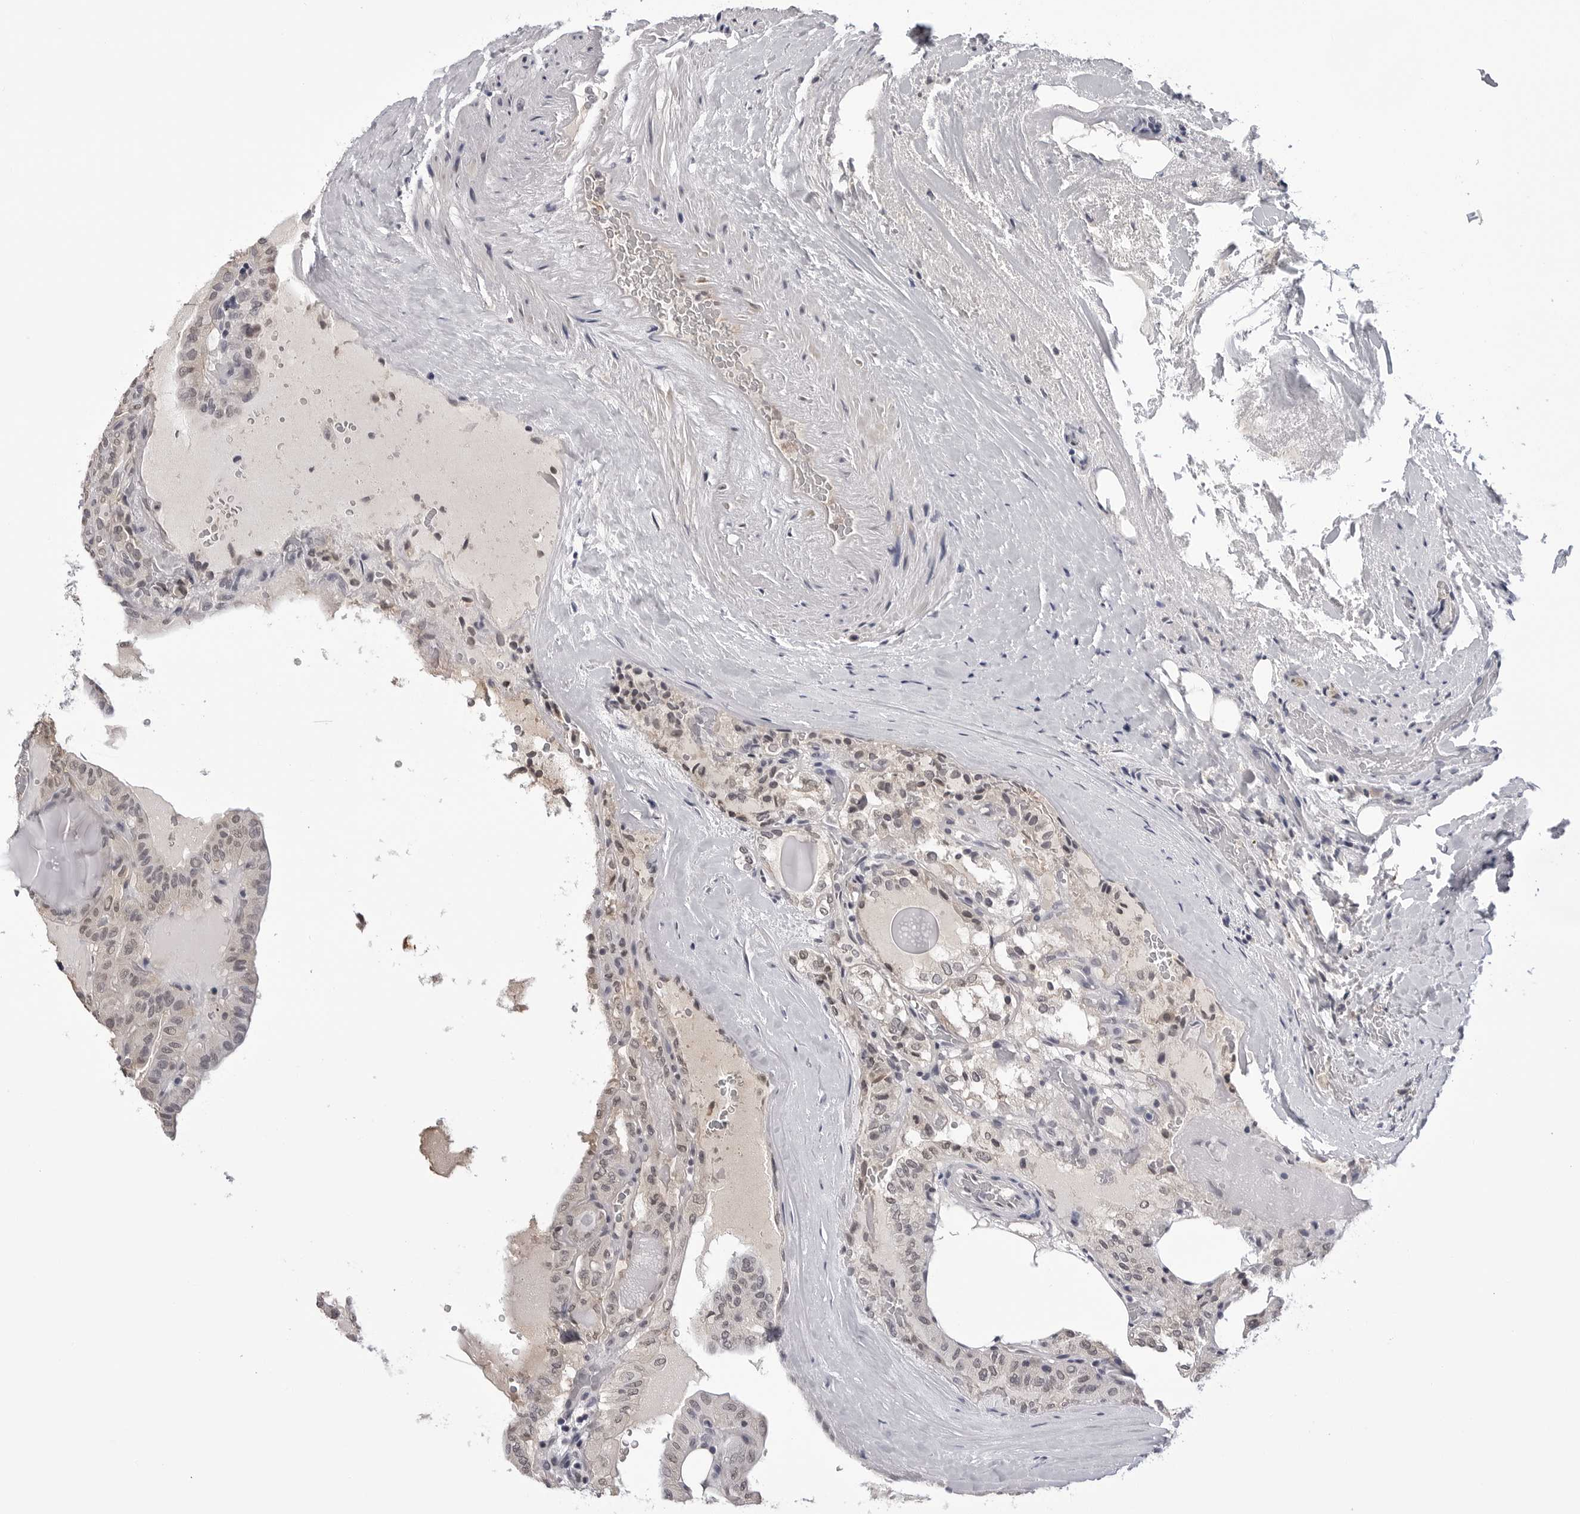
{"staining": {"intensity": "weak", "quantity": "<25%", "location": "nuclear"}, "tissue": "thyroid cancer", "cell_type": "Tumor cells", "image_type": "cancer", "snomed": [{"axis": "morphology", "description": "Papillary adenocarcinoma, NOS"}, {"axis": "topography", "description": "Thyroid gland"}], "caption": "Papillary adenocarcinoma (thyroid) was stained to show a protein in brown. There is no significant staining in tumor cells.", "gene": "CDK20", "patient": {"sex": "male", "age": 77}}